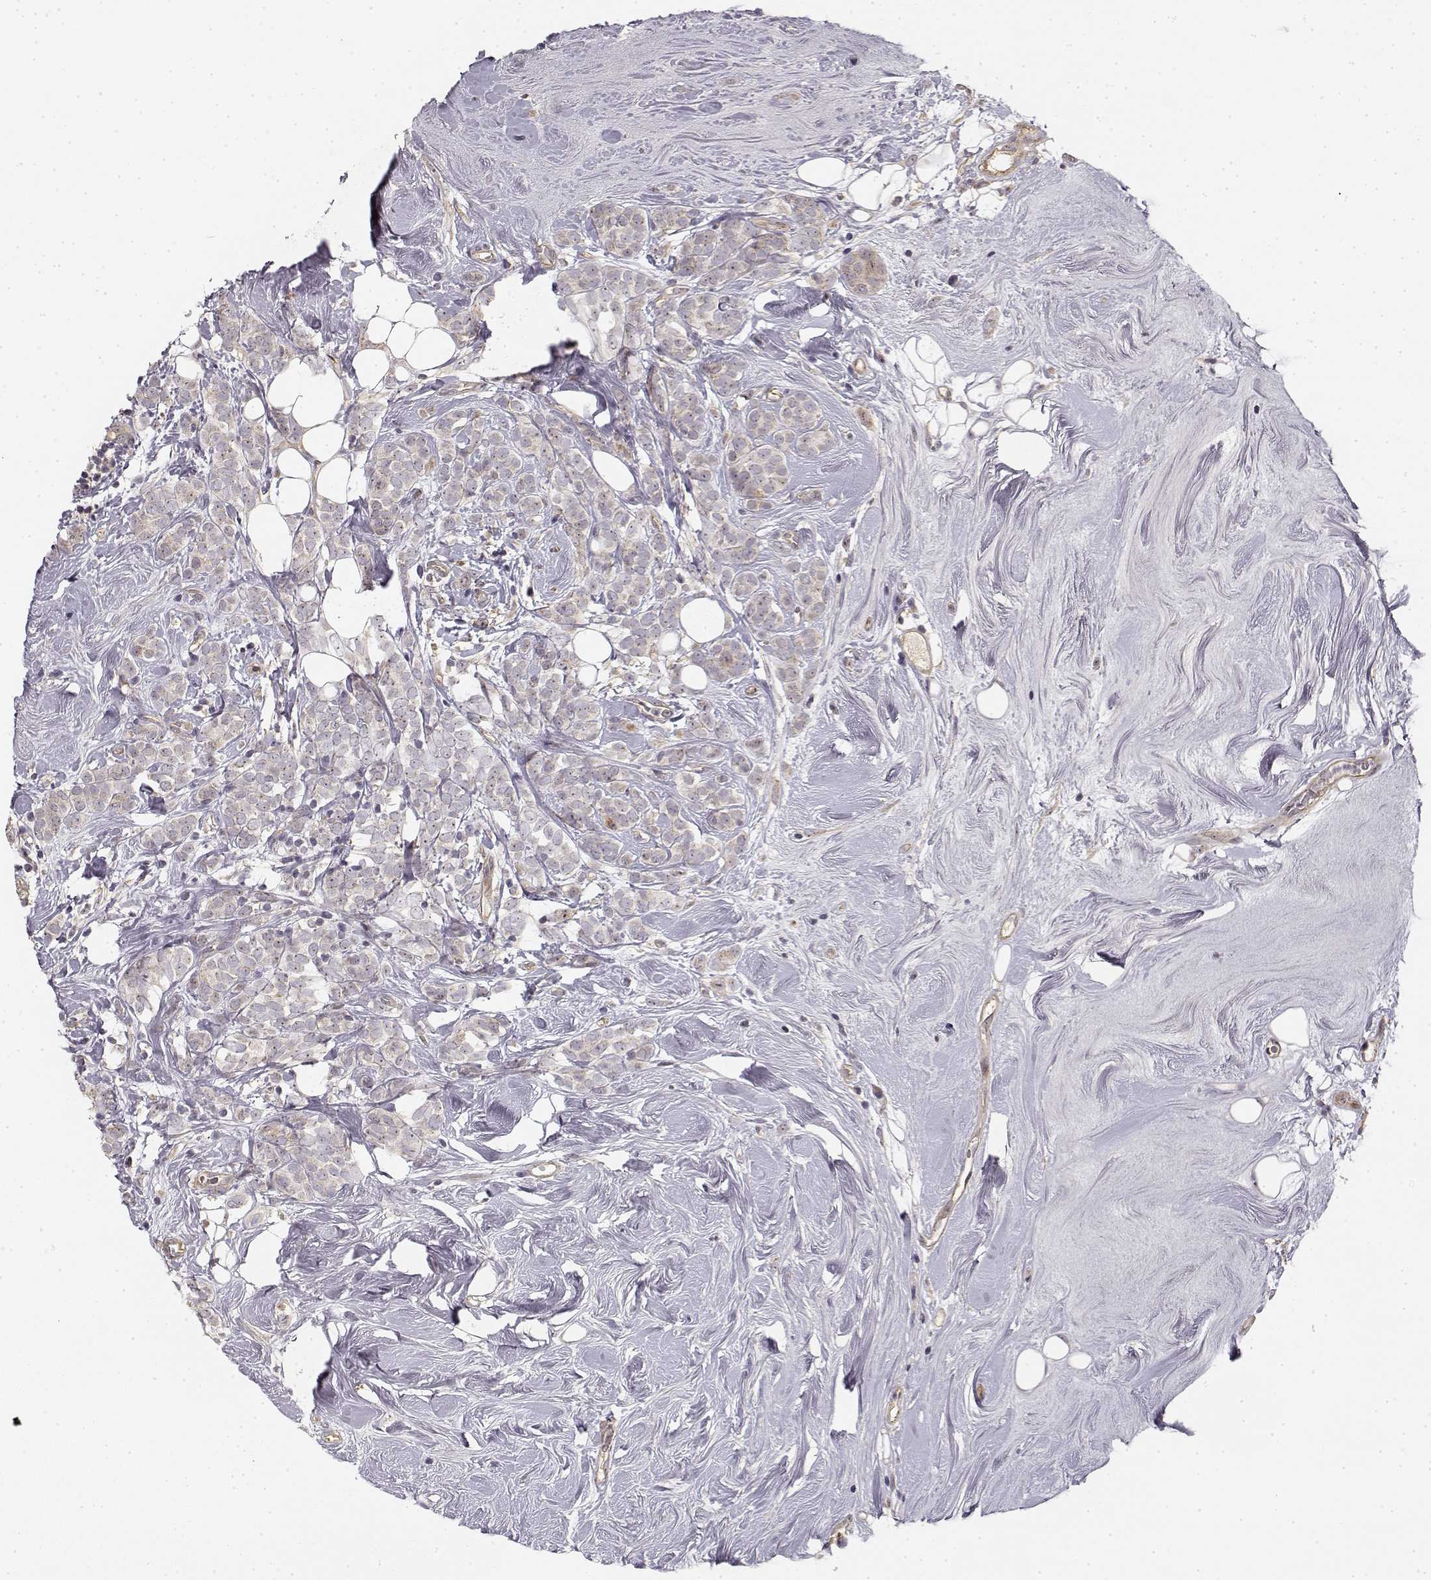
{"staining": {"intensity": "weak", "quantity": ">75%", "location": "cytoplasmic/membranous"}, "tissue": "breast cancer", "cell_type": "Tumor cells", "image_type": "cancer", "snomed": [{"axis": "morphology", "description": "Lobular carcinoma"}, {"axis": "topography", "description": "Breast"}], "caption": "This is a photomicrograph of immunohistochemistry staining of breast cancer, which shows weak expression in the cytoplasmic/membranous of tumor cells.", "gene": "MED12L", "patient": {"sex": "female", "age": 49}}